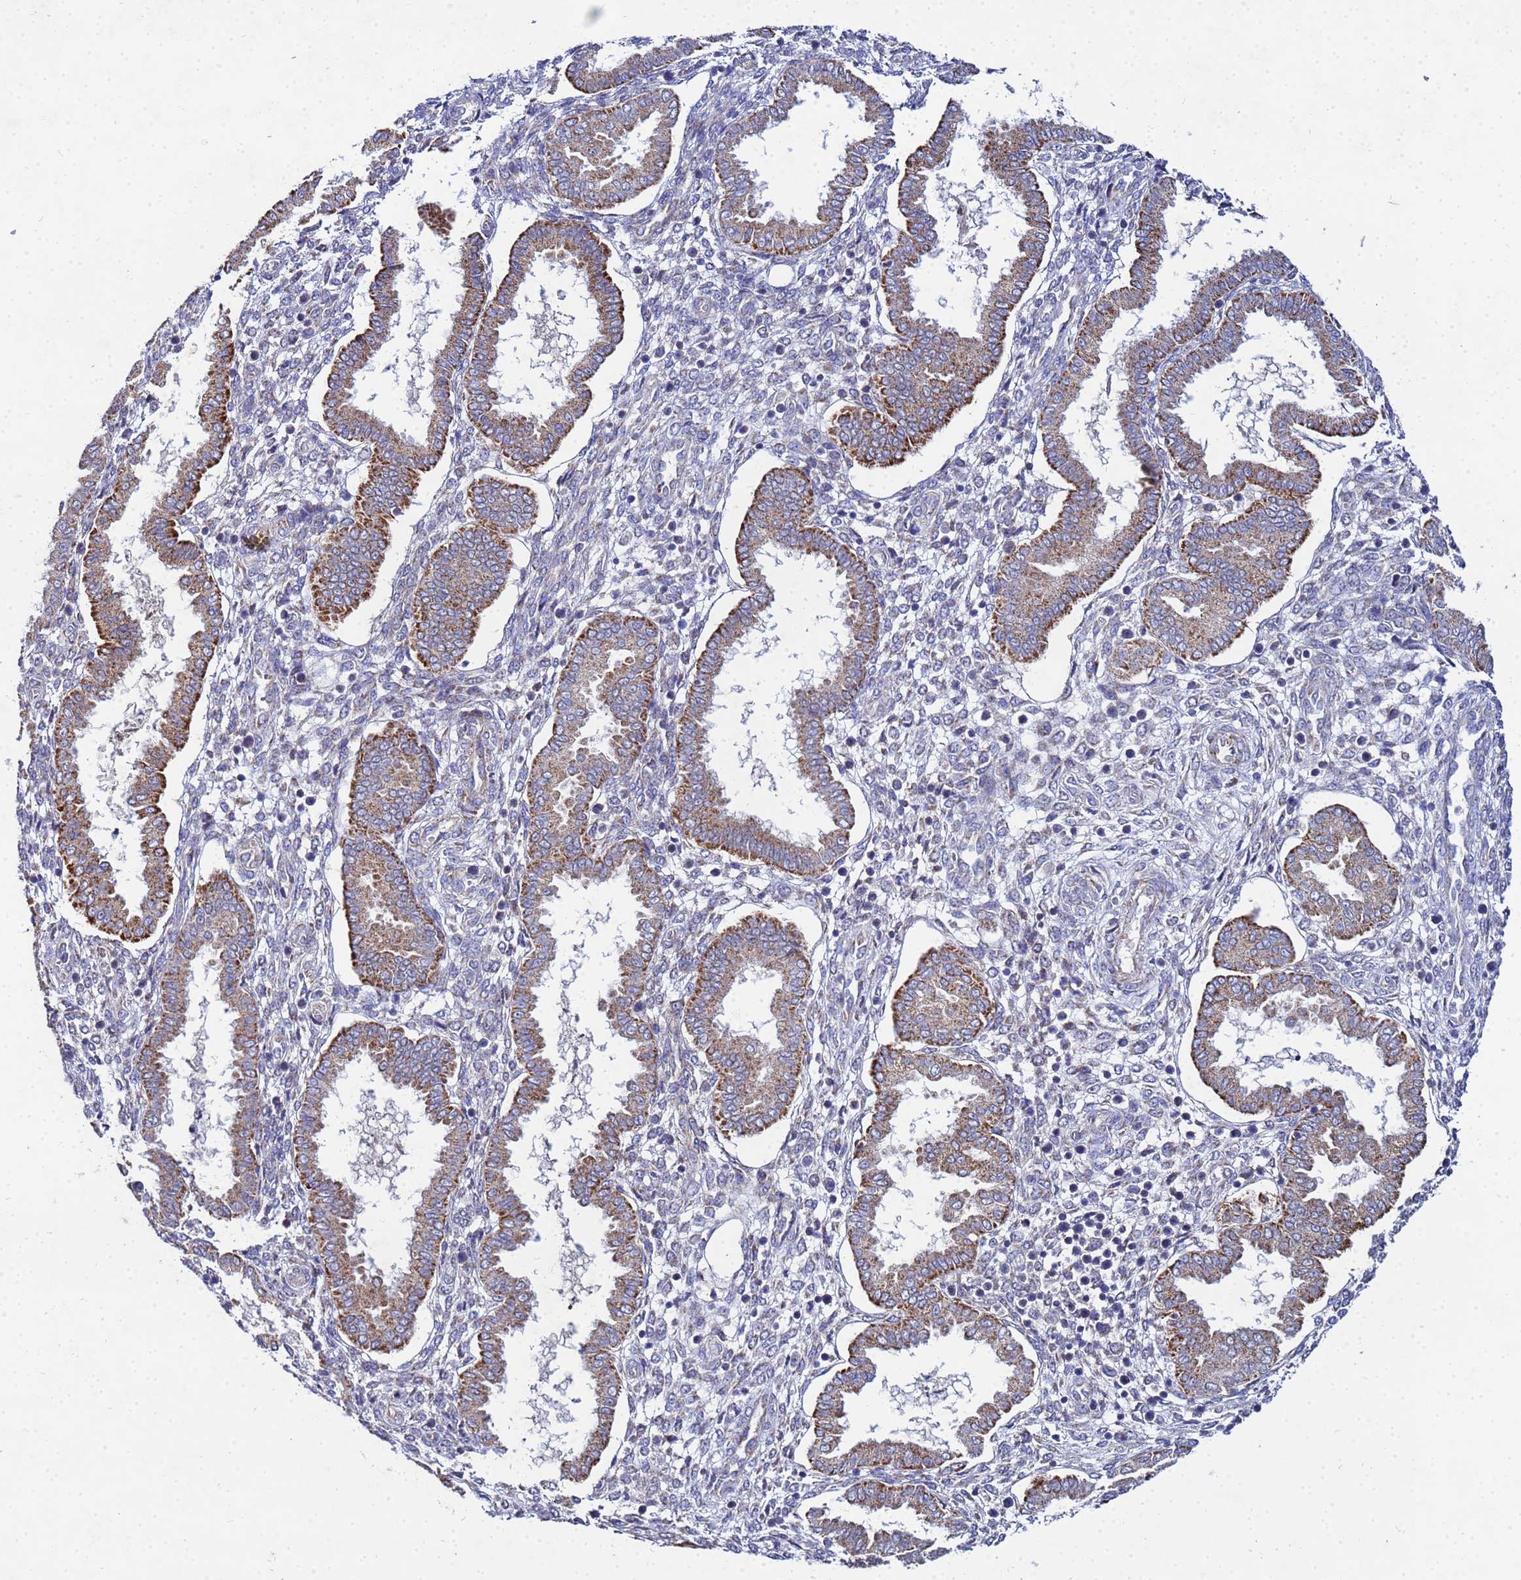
{"staining": {"intensity": "negative", "quantity": "none", "location": "none"}, "tissue": "endometrium", "cell_type": "Cells in endometrial stroma", "image_type": "normal", "snomed": [{"axis": "morphology", "description": "Normal tissue, NOS"}, {"axis": "topography", "description": "Endometrium"}], "caption": "High magnification brightfield microscopy of benign endometrium stained with DAB (brown) and counterstained with hematoxylin (blue): cells in endometrial stroma show no significant staining.", "gene": "FAHD2A", "patient": {"sex": "female", "age": 24}}